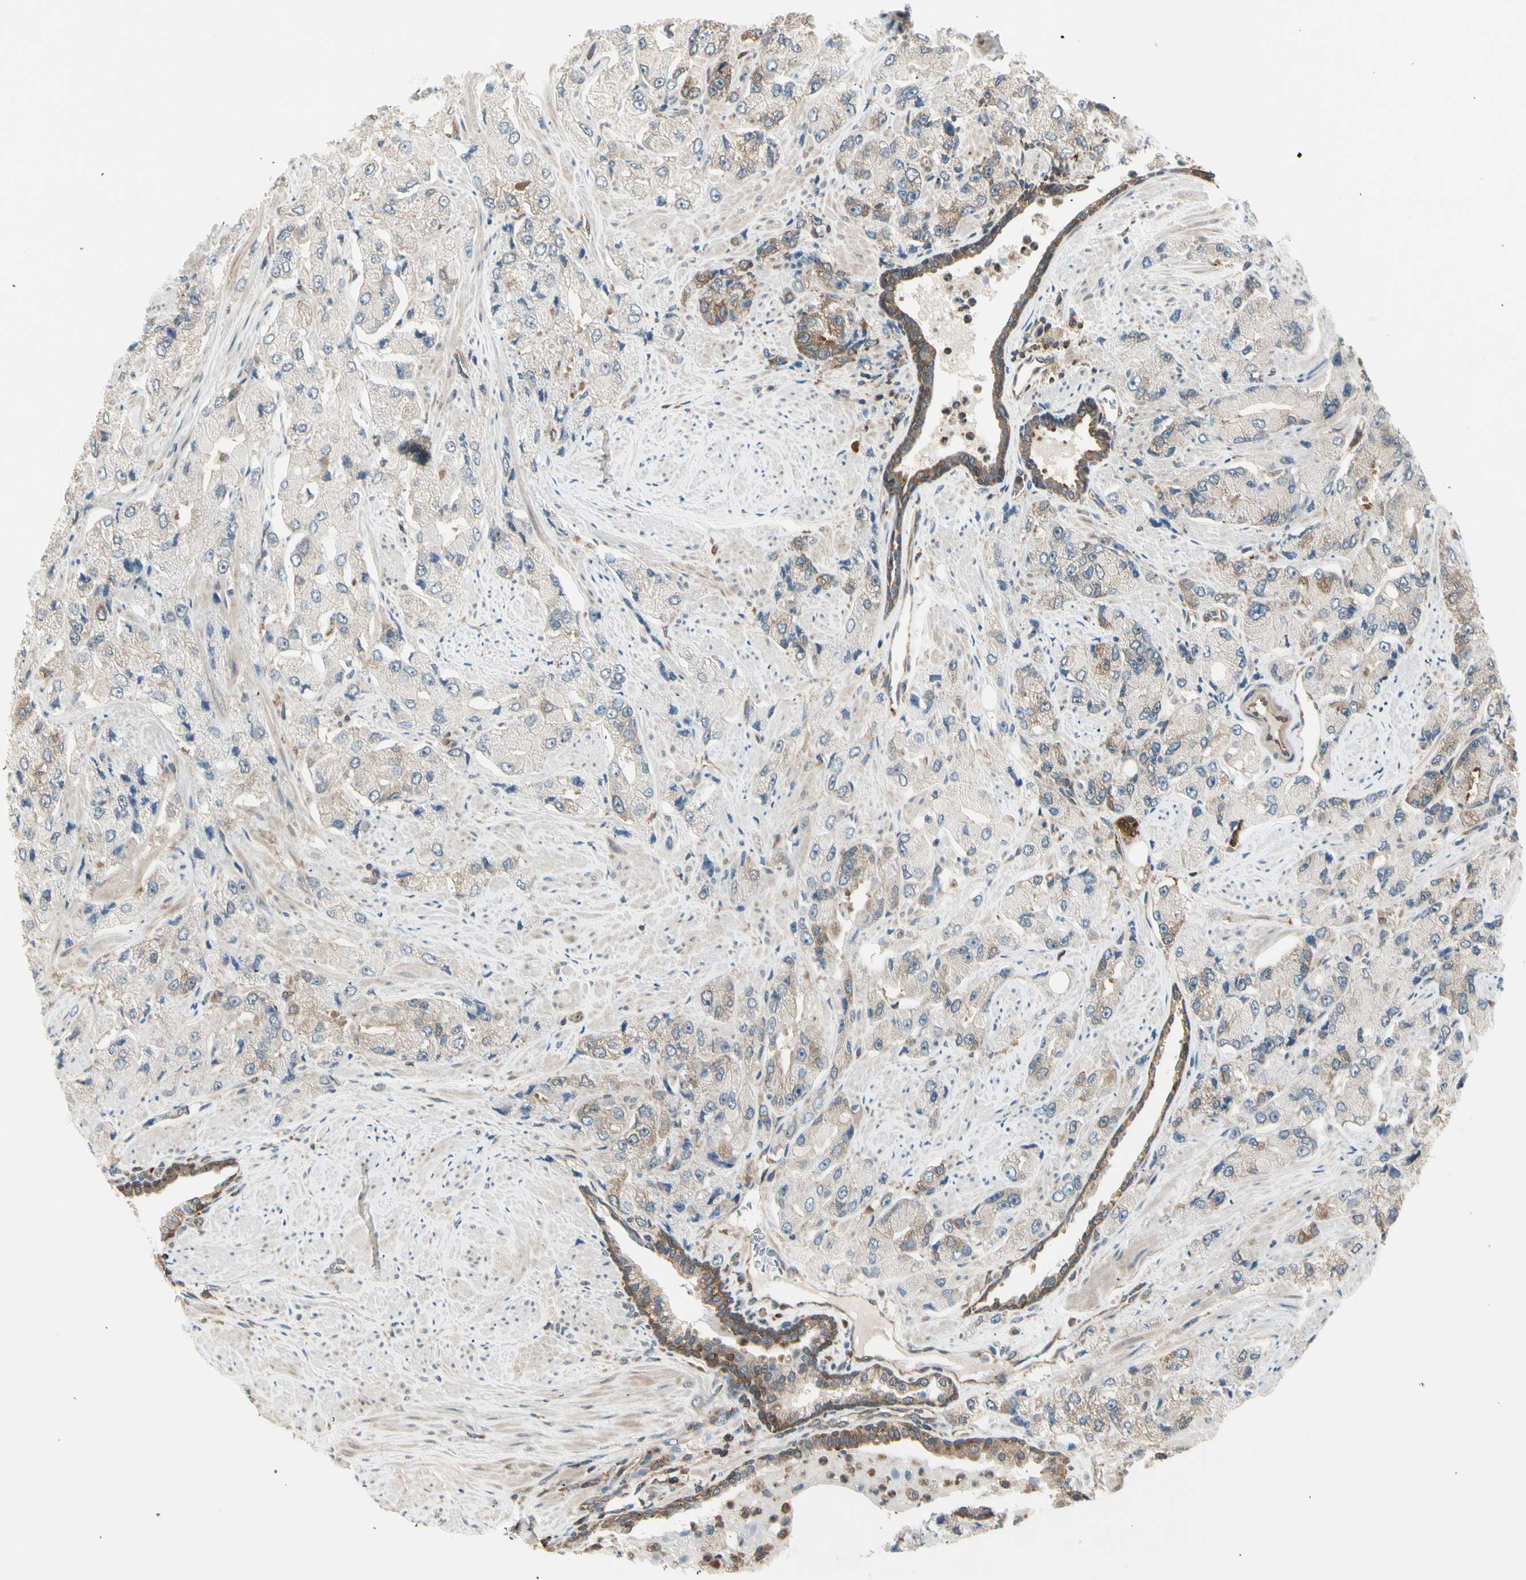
{"staining": {"intensity": "weak", "quantity": "<25%", "location": "cytoplasmic/membranous"}, "tissue": "prostate cancer", "cell_type": "Tumor cells", "image_type": "cancer", "snomed": [{"axis": "morphology", "description": "Adenocarcinoma, High grade"}, {"axis": "topography", "description": "Prostate"}], "caption": "Tumor cells are negative for brown protein staining in prostate adenocarcinoma (high-grade).", "gene": "OXSR1", "patient": {"sex": "male", "age": 58}}